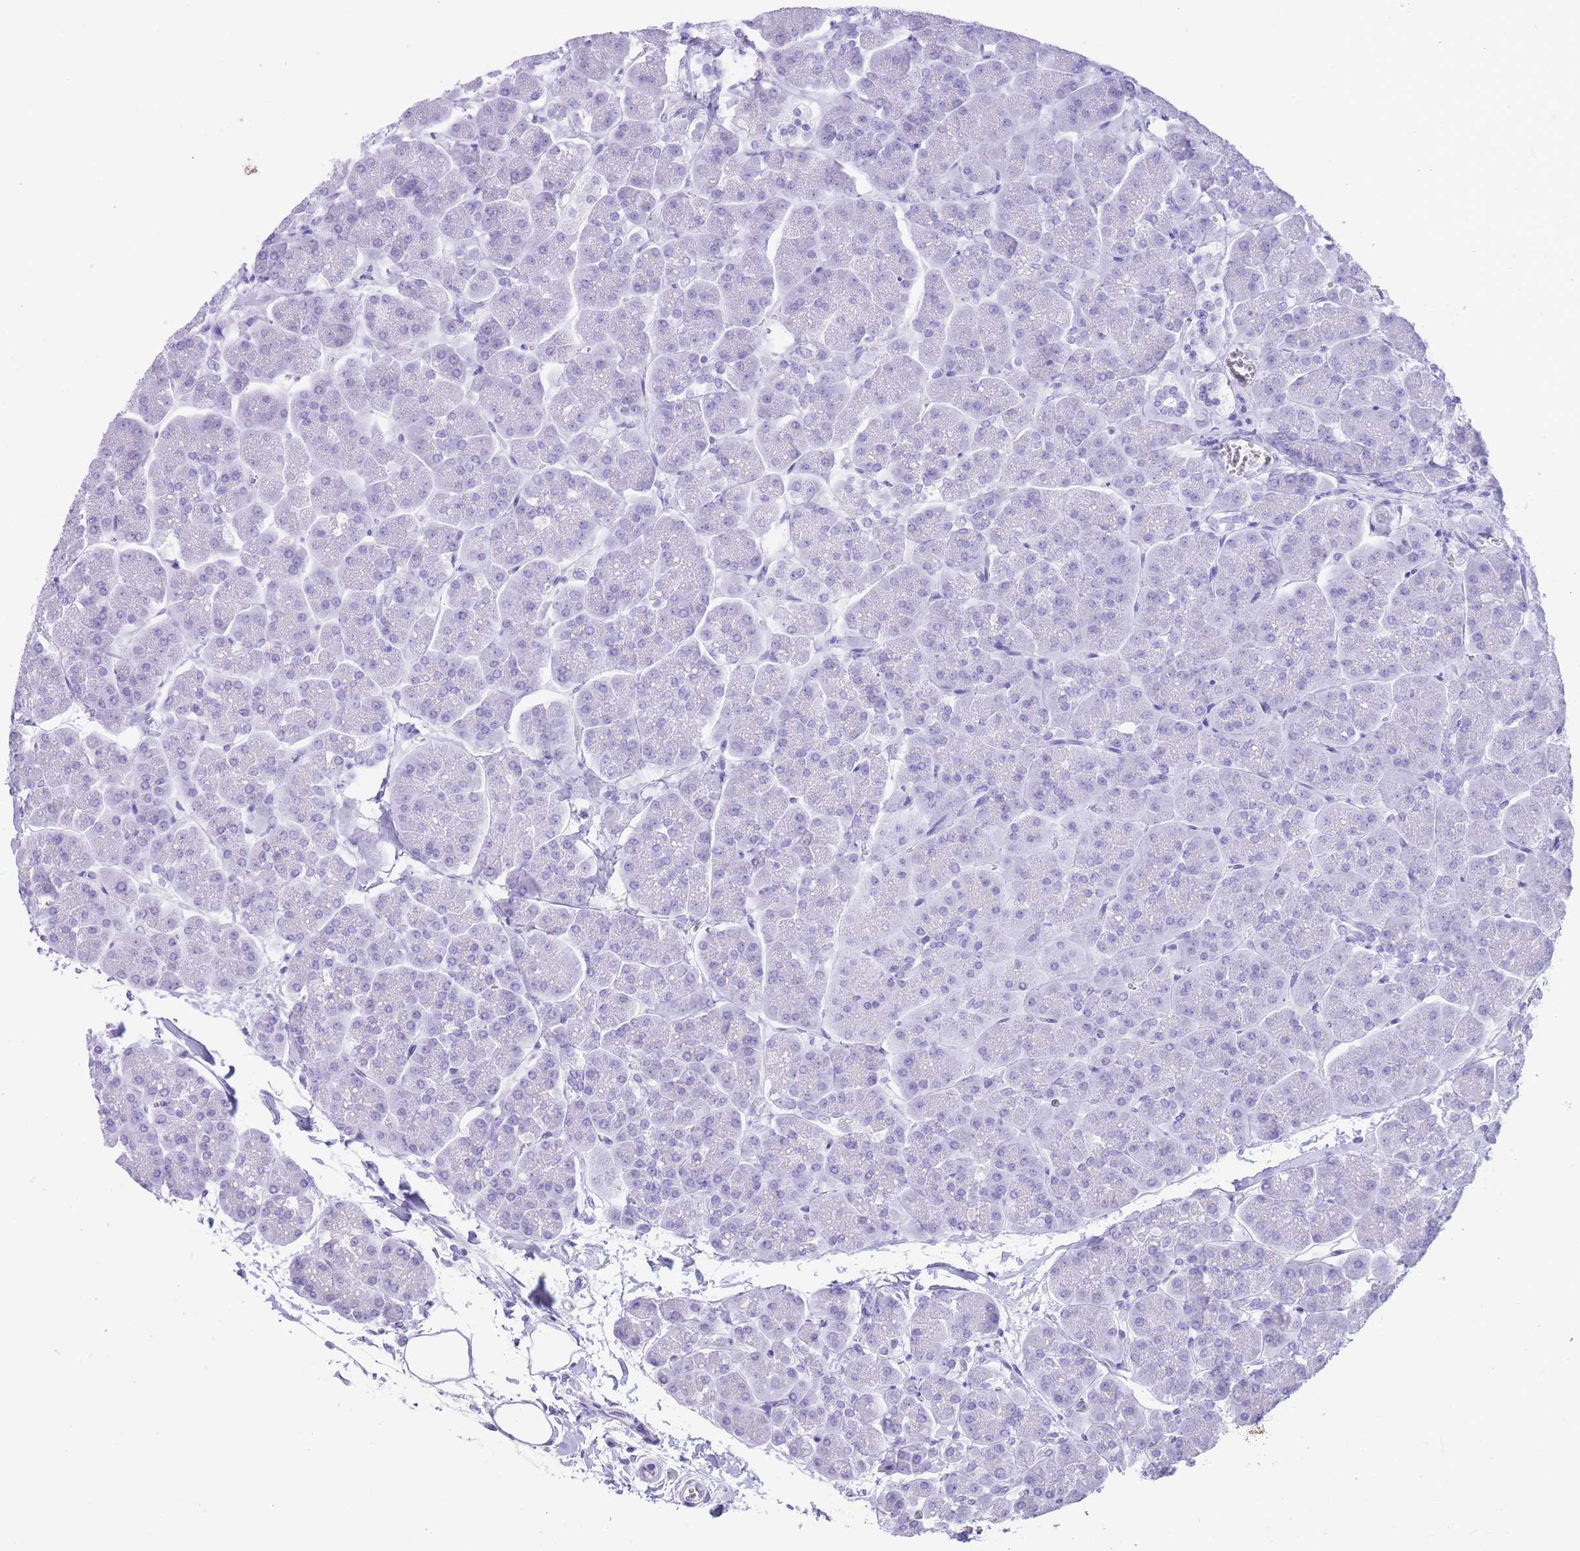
{"staining": {"intensity": "negative", "quantity": "none", "location": "none"}, "tissue": "pancreas", "cell_type": "Exocrine glandular cells", "image_type": "normal", "snomed": [{"axis": "morphology", "description": "Normal tissue, NOS"}, {"axis": "topography", "description": "Pancreas"}, {"axis": "topography", "description": "Peripheral nerve tissue"}], "caption": "Immunohistochemical staining of unremarkable human pancreas shows no significant staining in exocrine glandular cells.", "gene": "ELOA2", "patient": {"sex": "male", "age": 54}}